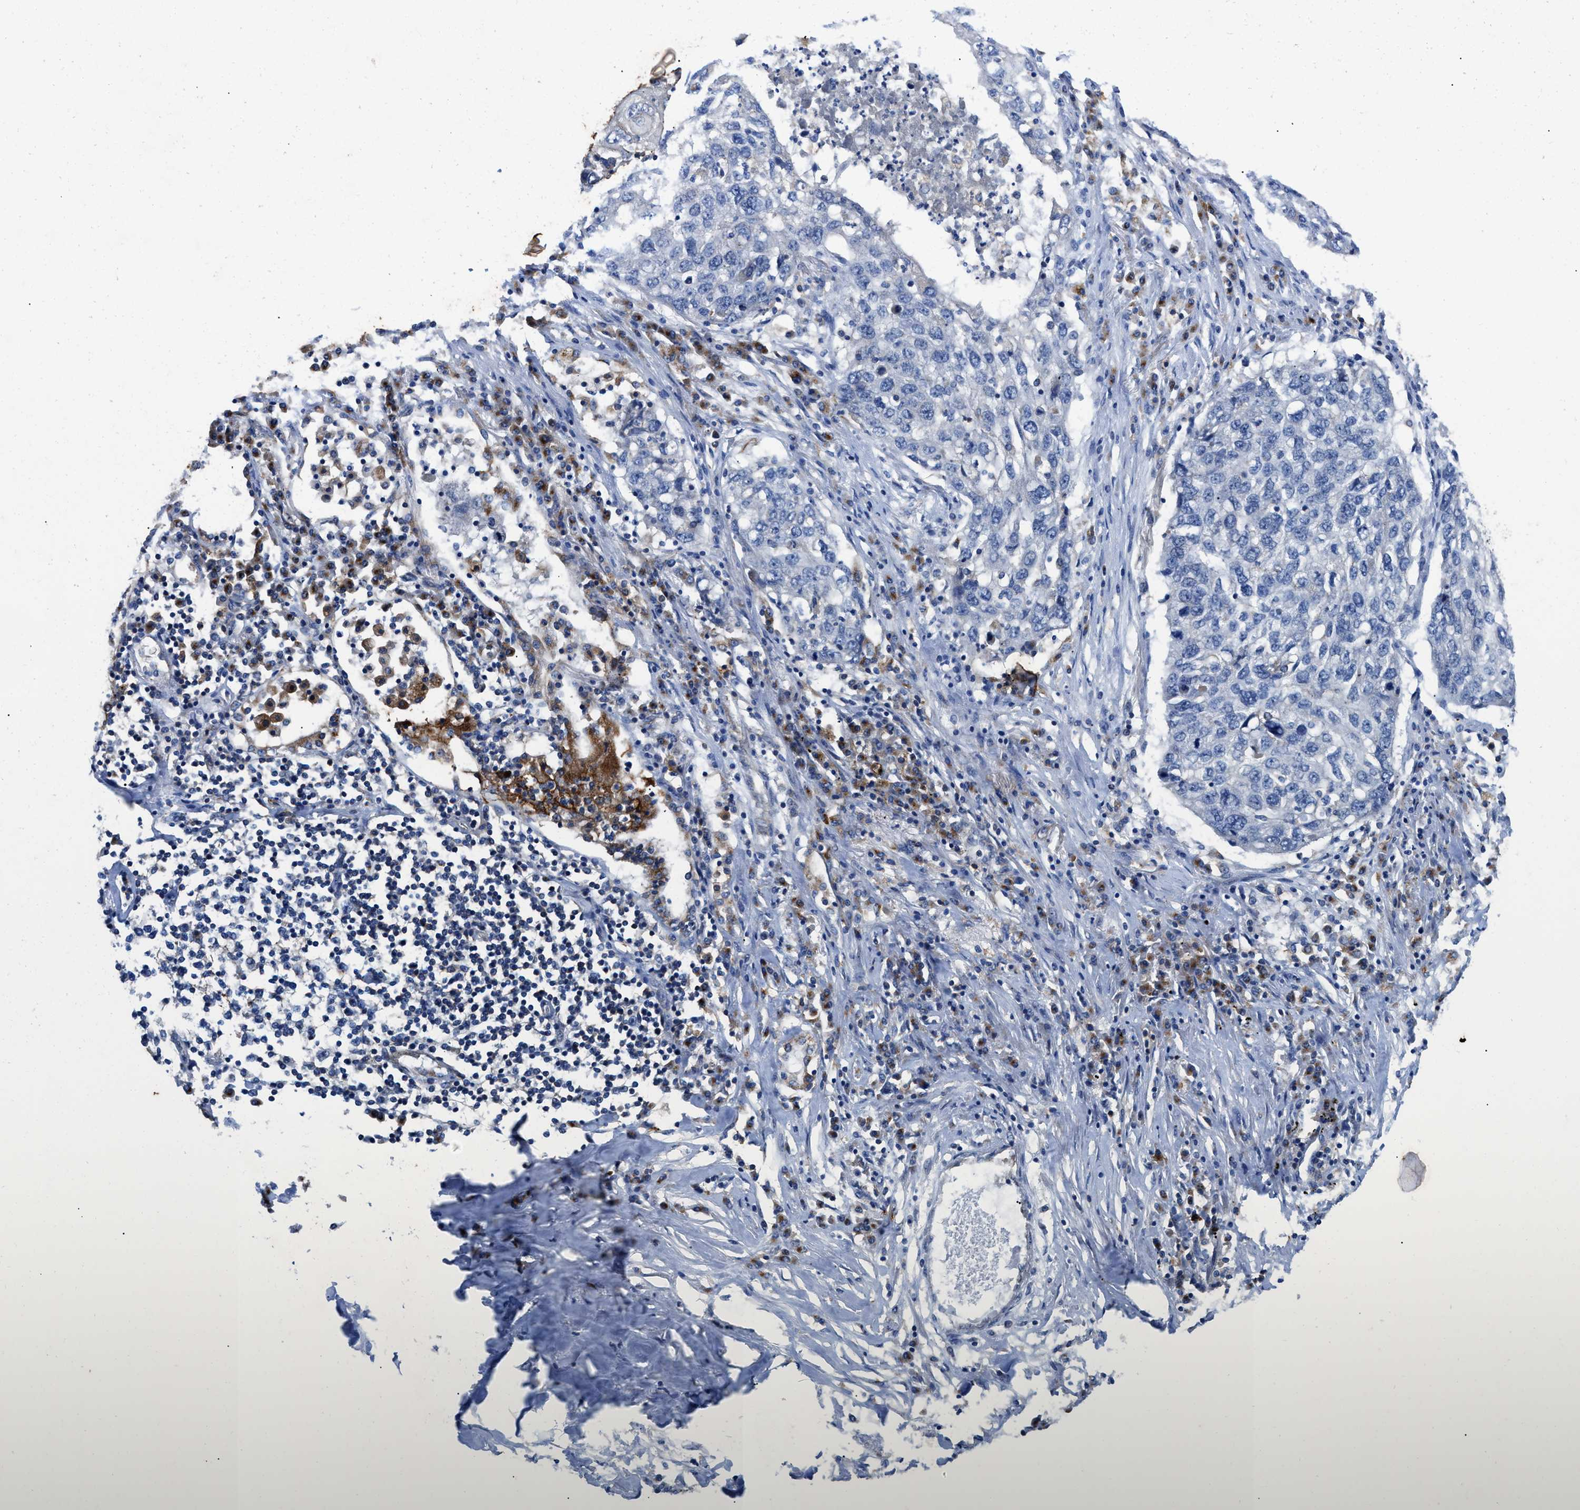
{"staining": {"intensity": "negative", "quantity": "none", "location": "none"}, "tissue": "lung cancer", "cell_type": "Tumor cells", "image_type": "cancer", "snomed": [{"axis": "morphology", "description": "Squamous cell carcinoma, NOS"}, {"axis": "topography", "description": "Lung"}], "caption": "This is an IHC photomicrograph of human lung squamous cell carcinoma. There is no positivity in tumor cells.", "gene": "ENPP4", "patient": {"sex": "female", "age": 63}}